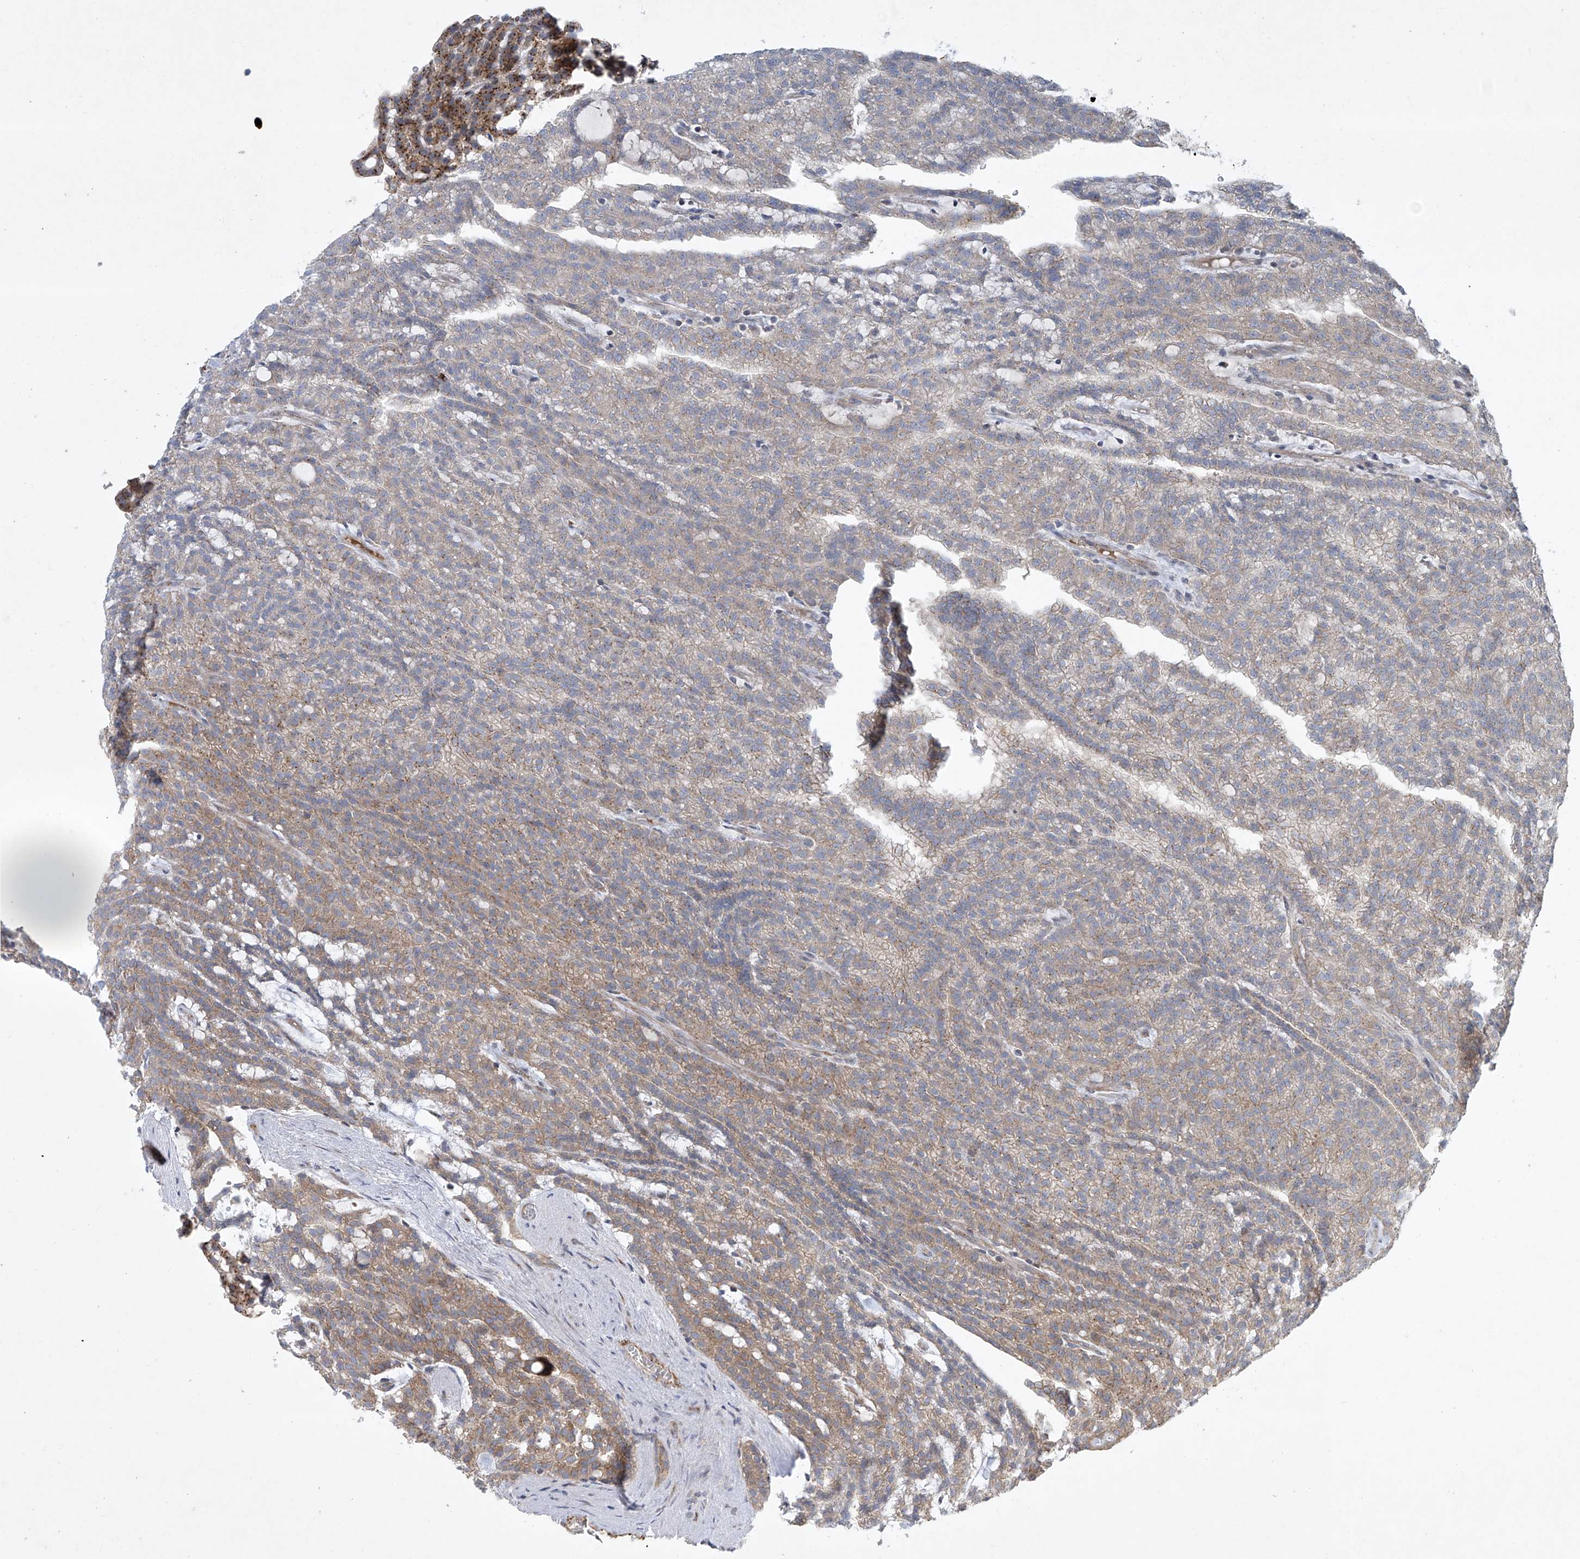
{"staining": {"intensity": "moderate", "quantity": "25%-75%", "location": "cytoplasmic/membranous"}, "tissue": "renal cancer", "cell_type": "Tumor cells", "image_type": "cancer", "snomed": [{"axis": "morphology", "description": "Adenocarcinoma, NOS"}, {"axis": "topography", "description": "Kidney"}], "caption": "Immunohistochemical staining of human adenocarcinoma (renal) exhibits medium levels of moderate cytoplasmic/membranous positivity in about 25%-75% of tumor cells.", "gene": "TJAP1", "patient": {"sex": "male", "age": 63}}